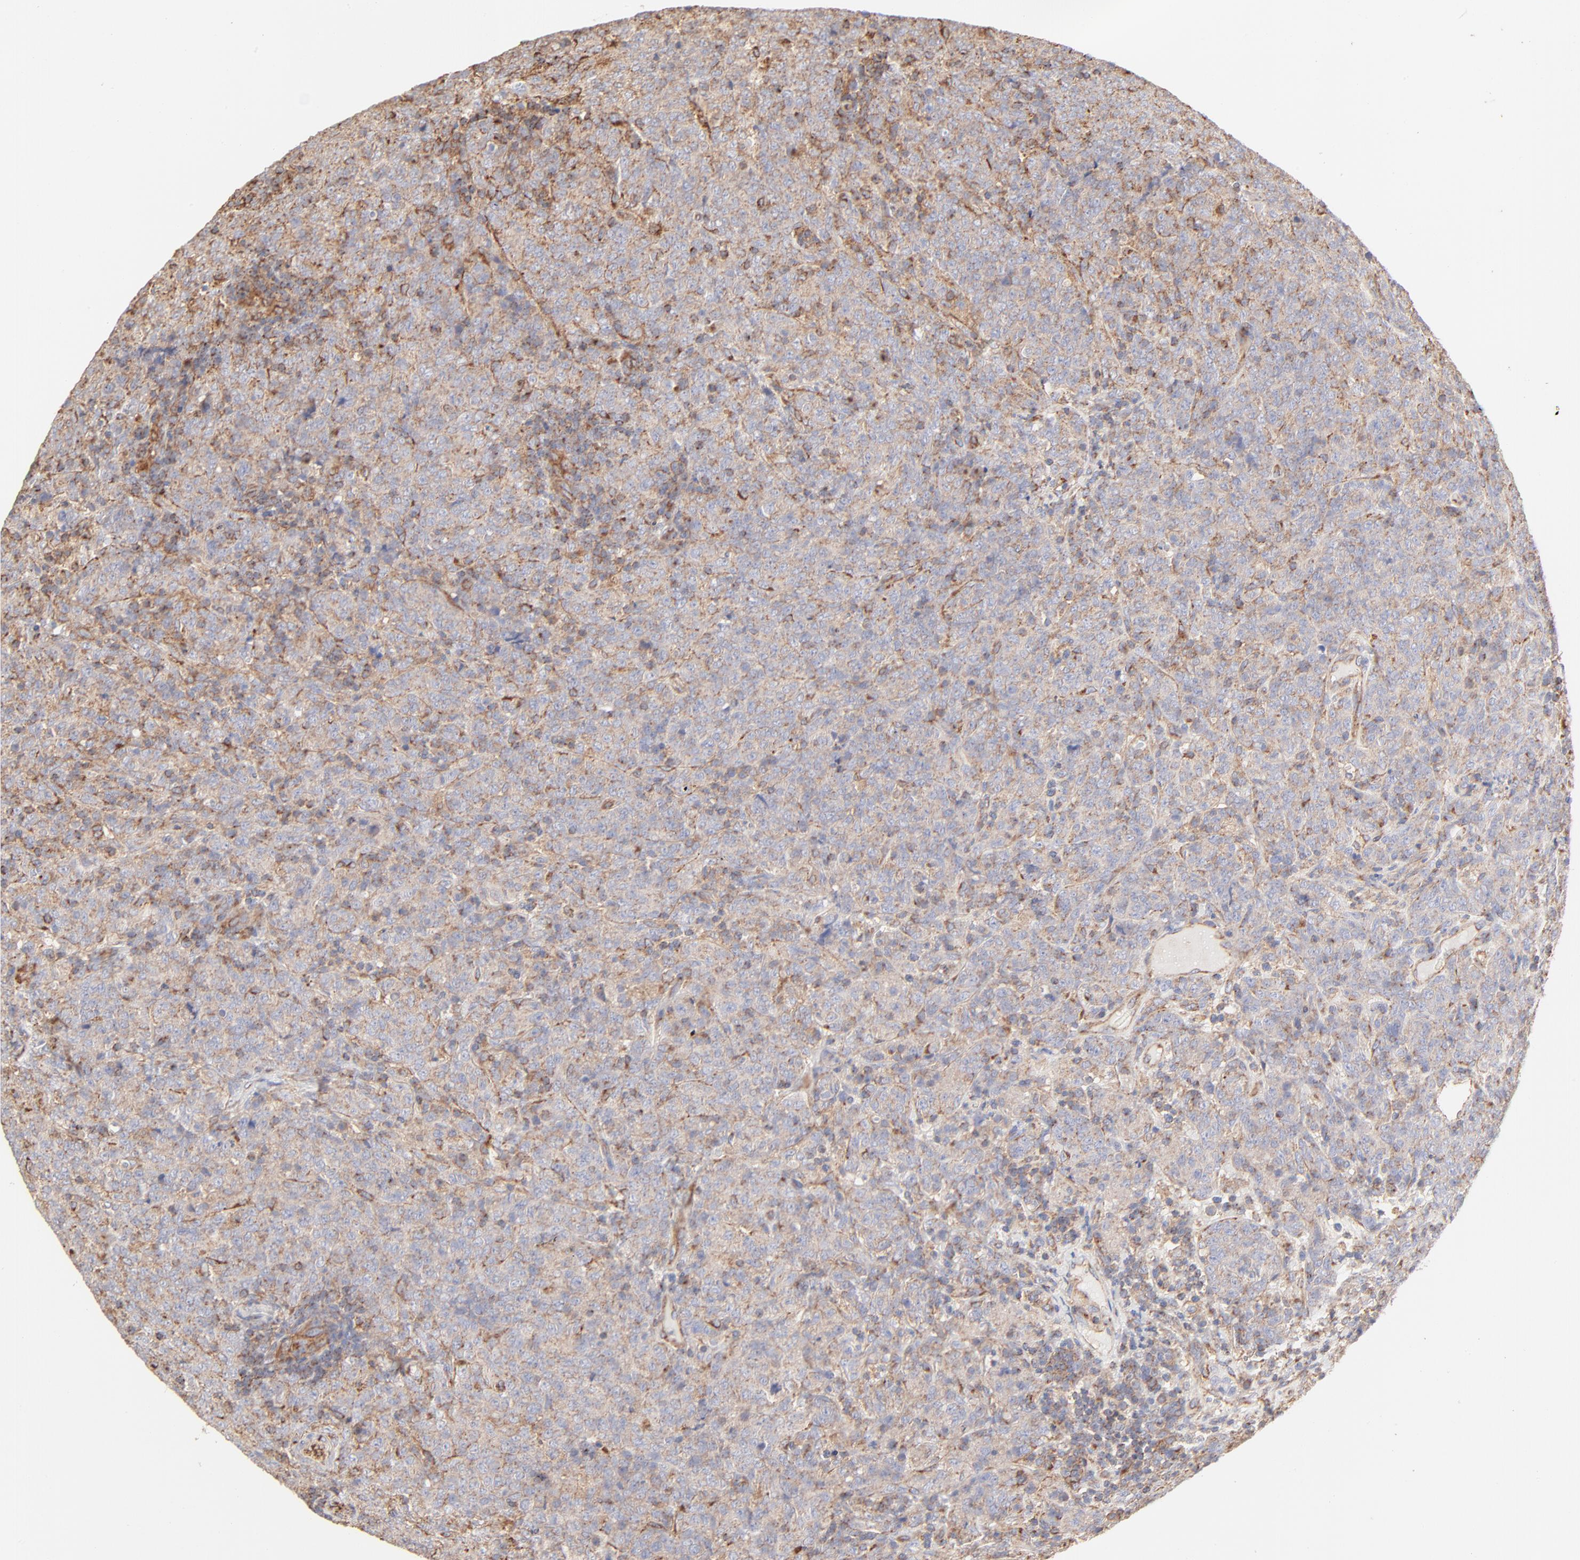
{"staining": {"intensity": "moderate", "quantity": ">75%", "location": "cytoplasmic/membranous"}, "tissue": "lymphoma", "cell_type": "Tumor cells", "image_type": "cancer", "snomed": [{"axis": "morphology", "description": "Malignant lymphoma, non-Hodgkin's type, High grade"}, {"axis": "topography", "description": "Tonsil"}], "caption": "The immunohistochemical stain shows moderate cytoplasmic/membranous expression in tumor cells of malignant lymphoma, non-Hodgkin's type (high-grade) tissue.", "gene": "CLTB", "patient": {"sex": "female", "age": 36}}